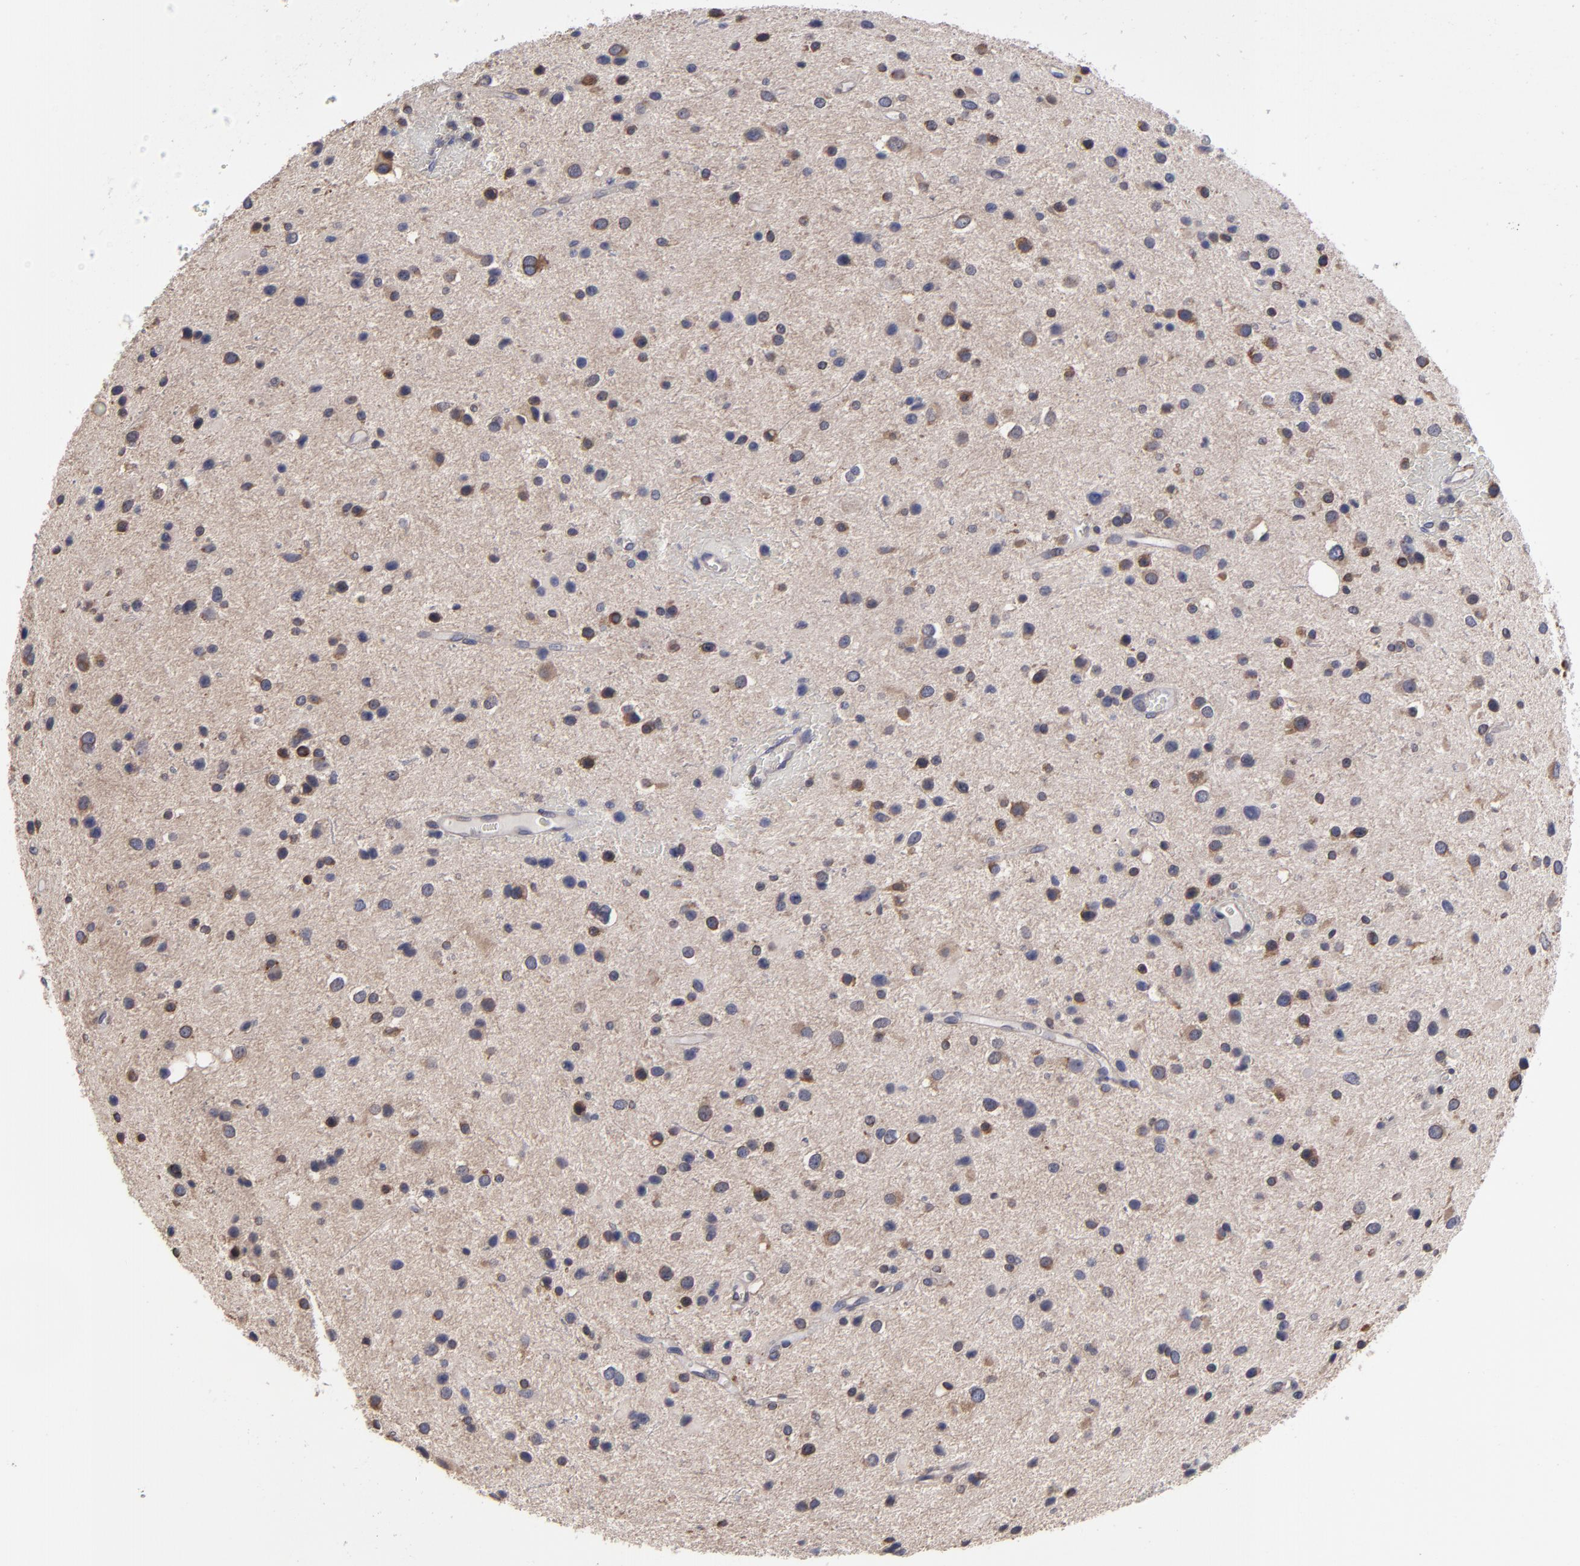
{"staining": {"intensity": "weak", "quantity": "25%-75%", "location": "cytoplasmic/membranous"}, "tissue": "glioma", "cell_type": "Tumor cells", "image_type": "cancer", "snomed": [{"axis": "morphology", "description": "Glioma, malignant, Low grade"}, {"axis": "topography", "description": "Brain"}], "caption": "Glioma stained with immunohistochemistry exhibits weak cytoplasmic/membranous expression in approximately 25%-75% of tumor cells. (DAB IHC with brightfield microscopy, high magnification).", "gene": "SND1", "patient": {"sex": "female", "age": 32}}